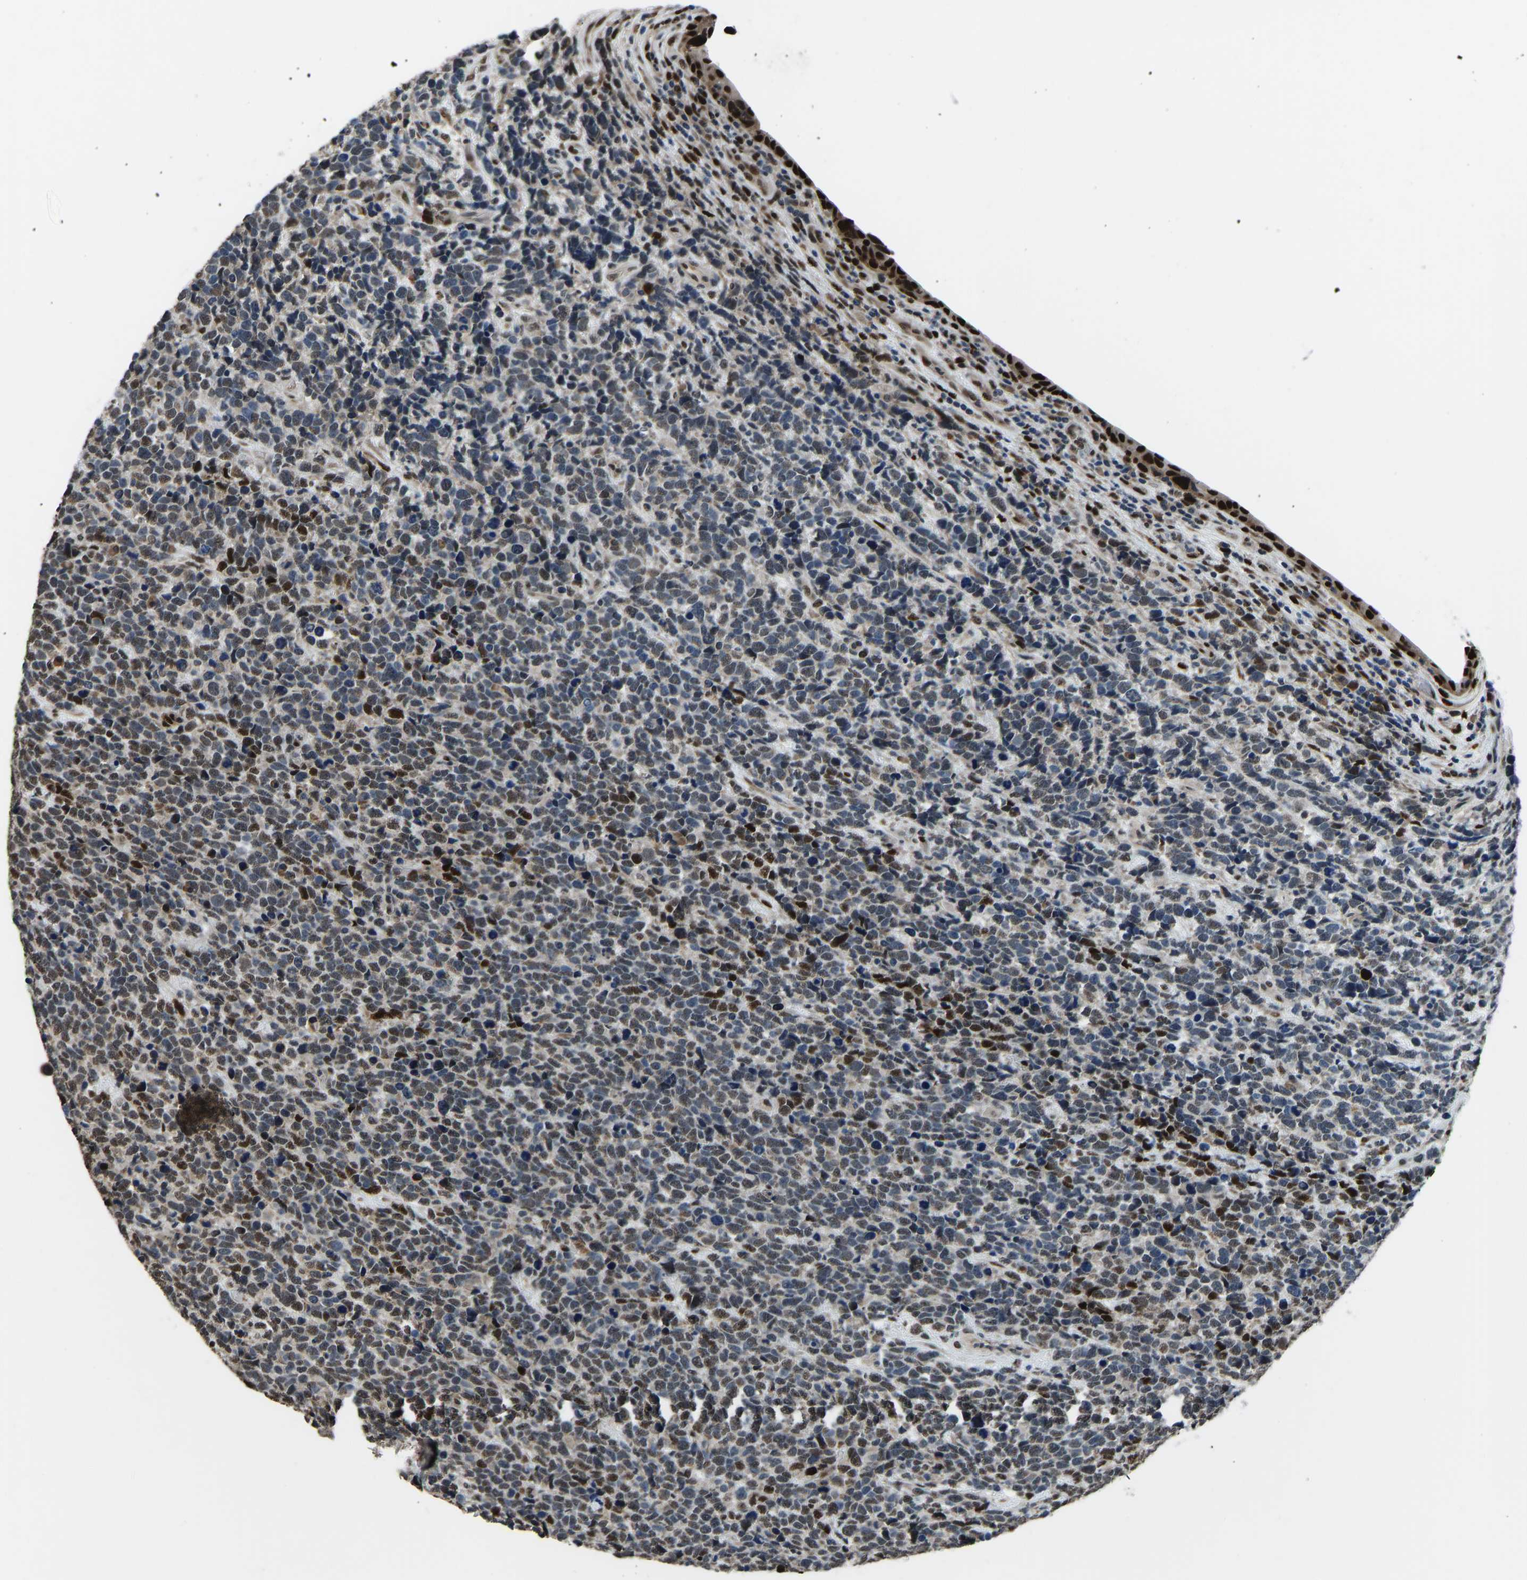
{"staining": {"intensity": "weak", "quantity": "25%-75%", "location": "cytoplasmic/membranous,nuclear"}, "tissue": "urothelial cancer", "cell_type": "Tumor cells", "image_type": "cancer", "snomed": [{"axis": "morphology", "description": "Urothelial carcinoma, High grade"}, {"axis": "topography", "description": "Urinary bladder"}], "caption": "Immunohistochemical staining of human urothelial cancer displays weak cytoplasmic/membranous and nuclear protein staining in about 25%-75% of tumor cells.", "gene": "FOS", "patient": {"sex": "female", "age": 82}}